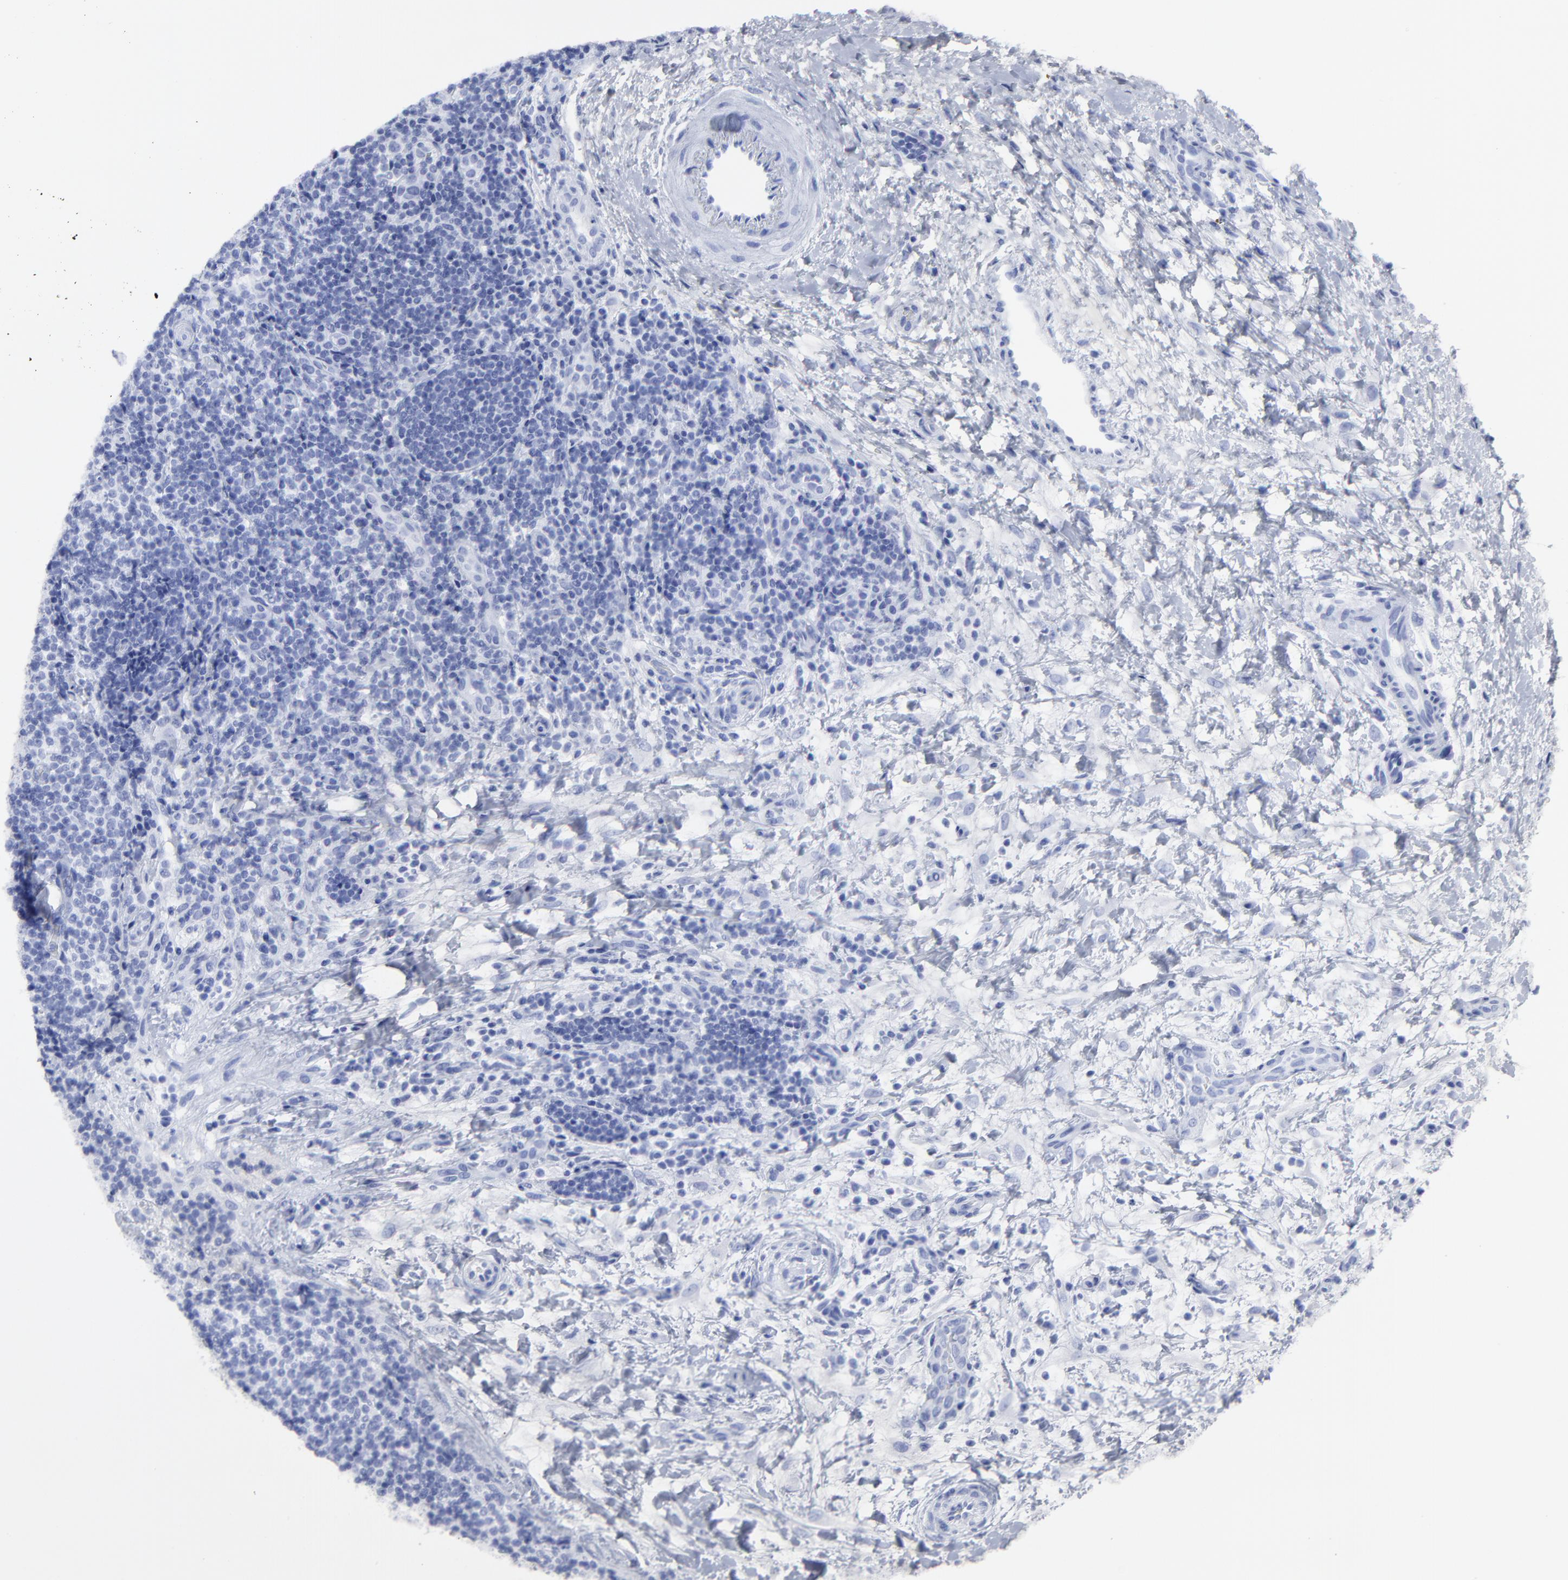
{"staining": {"intensity": "negative", "quantity": "none", "location": "none"}, "tissue": "lymphoma", "cell_type": "Tumor cells", "image_type": "cancer", "snomed": [{"axis": "morphology", "description": "Malignant lymphoma, non-Hodgkin's type, Low grade"}, {"axis": "topography", "description": "Lymph node"}], "caption": "An image of human malignant lymphoma, non-Hodgkin's type (low-grade) is negative for staining in tumor cells.", "gene": "DCN", "patient": {"sex": "female", "age": 76}}